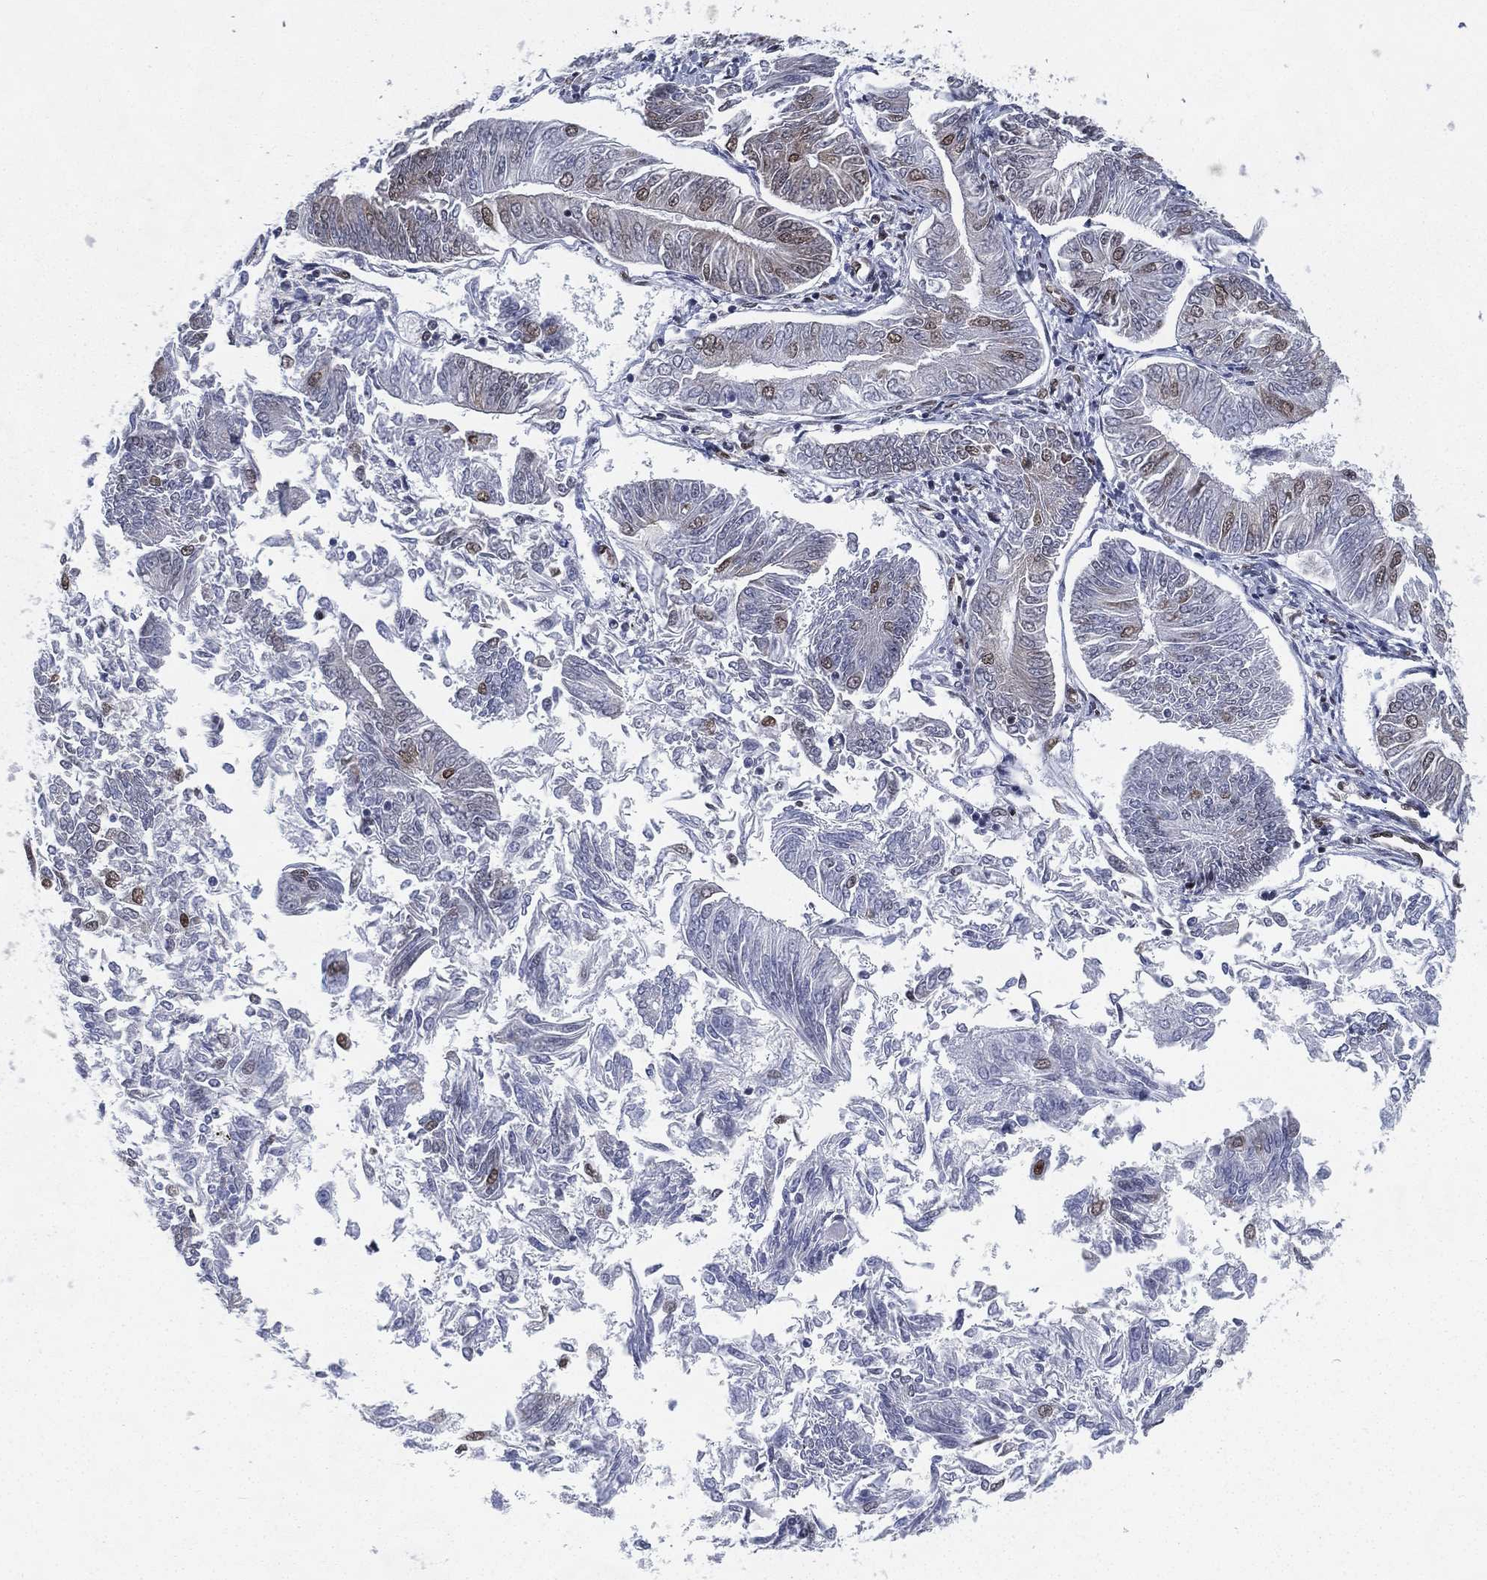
{"staining": {"intensity": "negative", "quantity": "none", "location": "none"}, "tissue": "endometrial cancer", "cell_type": "Tumor cells", "image_type": "cancer", "snomed": [{"axis": "morphology", "description": "Adenocarcinoma, NOS"}, {"axis": "topography", "description": "Endometrium"}], "caption": "The micrograph demonstrates no significant positivity in tumor cells of endometrial cancer.", "gene": "FUBP3", "patient": {"sex": "female", "age": 58}}